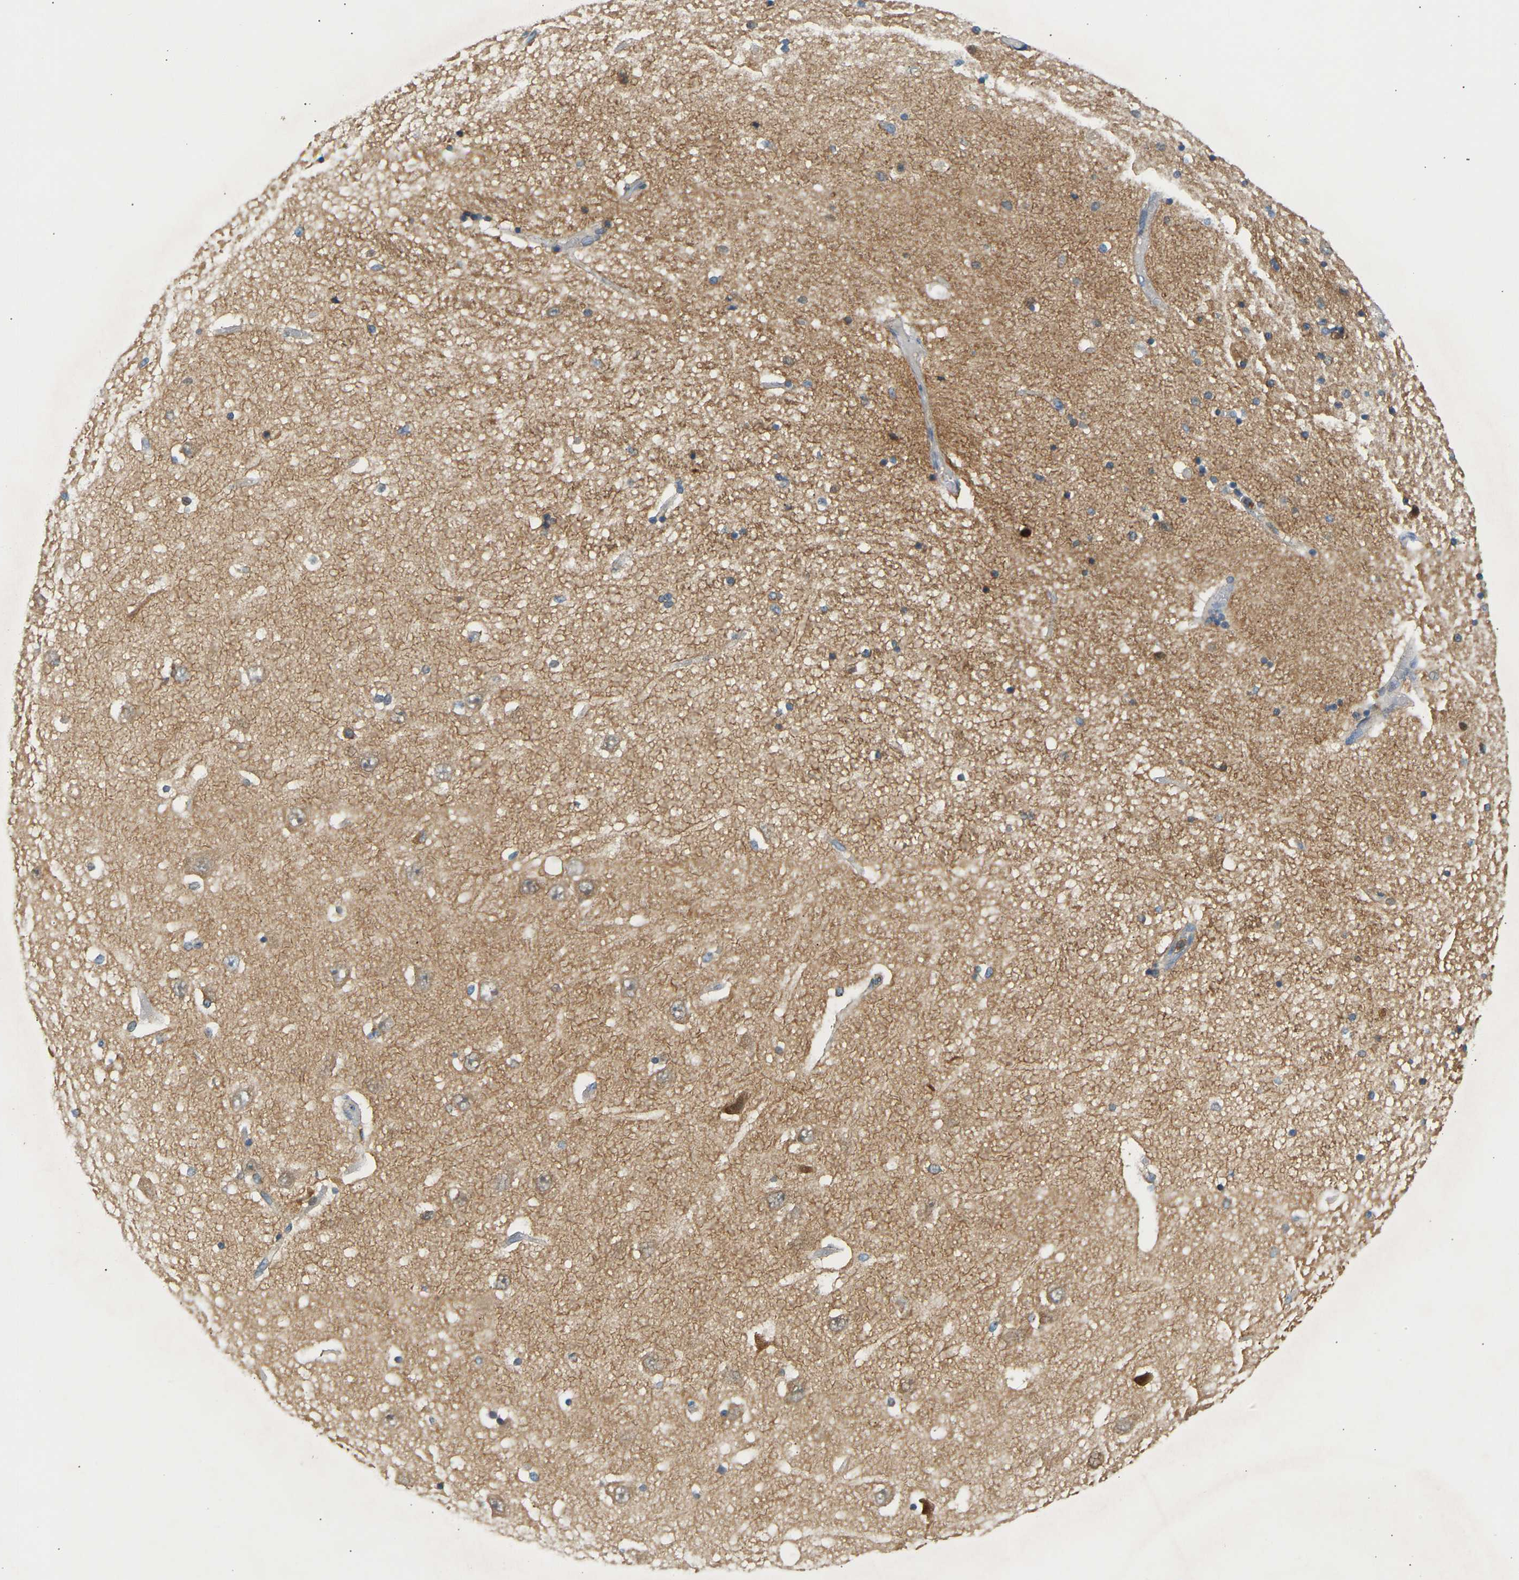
{"staining": {"intensity": "moderate", "quantity": "<25%", "location": "cytoplasmic/membranous"}, "tissue": "hippocampus", "cell_type": "Glial cells", "image_type": "normal", "snomed": [{"axis": "morphology", "description": "Normal tissue, NOS"}, {"axis": "topography", "description": "Hippocampus"}], "caption": "DAB immunohistochemical staining of benign hippocampus reveals moderate cytoplasmic/membranous protein staining in about <25% of glial cells. Using DAB (3,3'-diaminobenzidine) (brown) and hematoxylin (blue) stains, captured at high magnification using brightfield microscopy.", "gene": "FNBP1", "patient": {"sex": "female", "age": 54}}